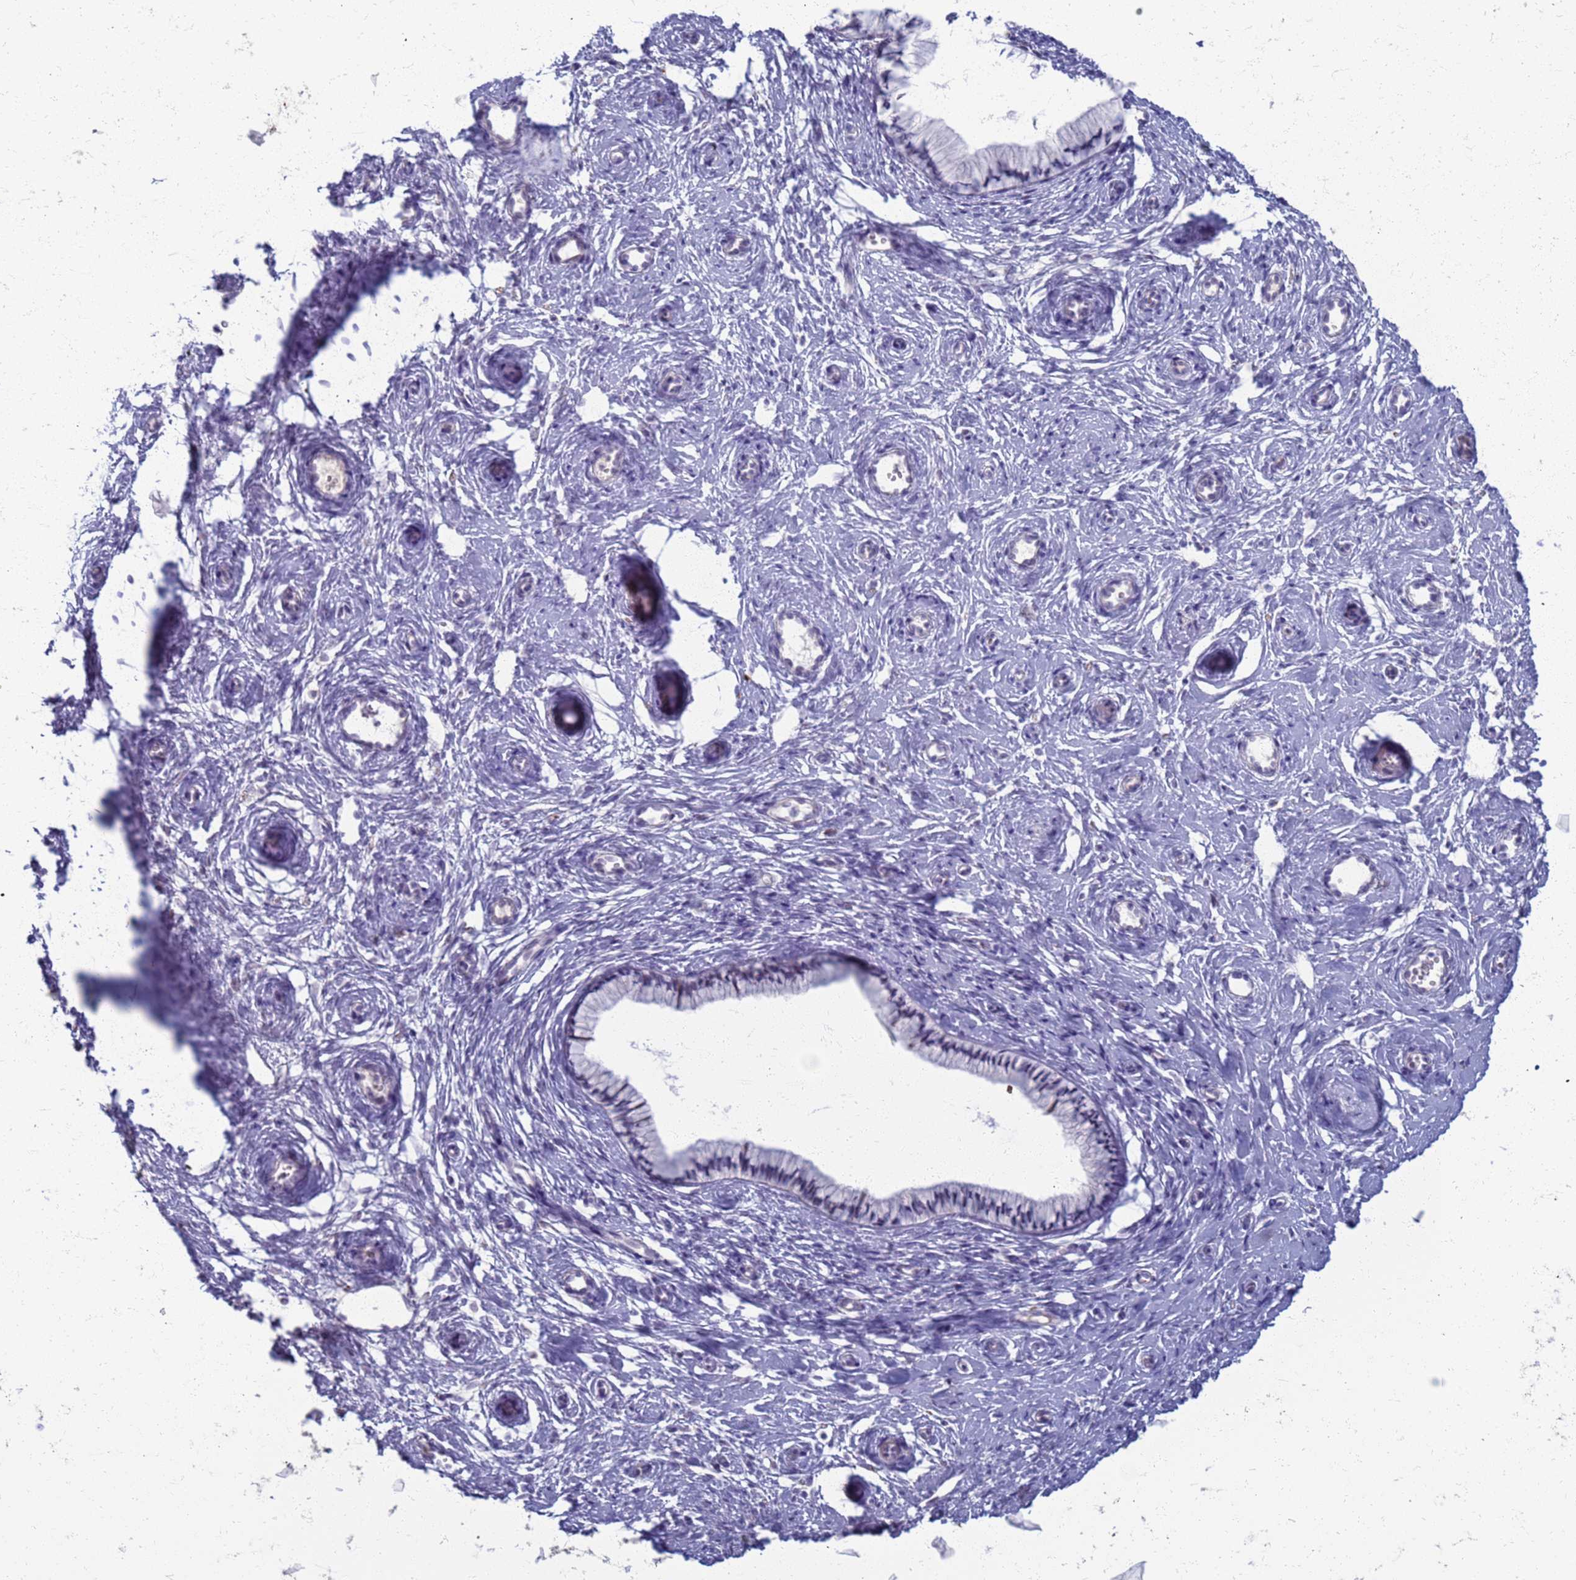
{"staining": {"intensity": "negative", "quantity": "none", "location": "none"}, "tissue": "cervix", "cell_type": "Glandular cells", "image_type": "normal", "snomed": [{"axis": "morphology", "description": "Normal tissue, NOS"}, {"axis": "topography", "description": "Cervix"}], "caption": "This is an immunohistochemistry (IHC) micrograph of normal cervix. There is no positivity in glandular cells.", "gene": "CLCA2", "patient": {"sex": "female", "age": 57}}